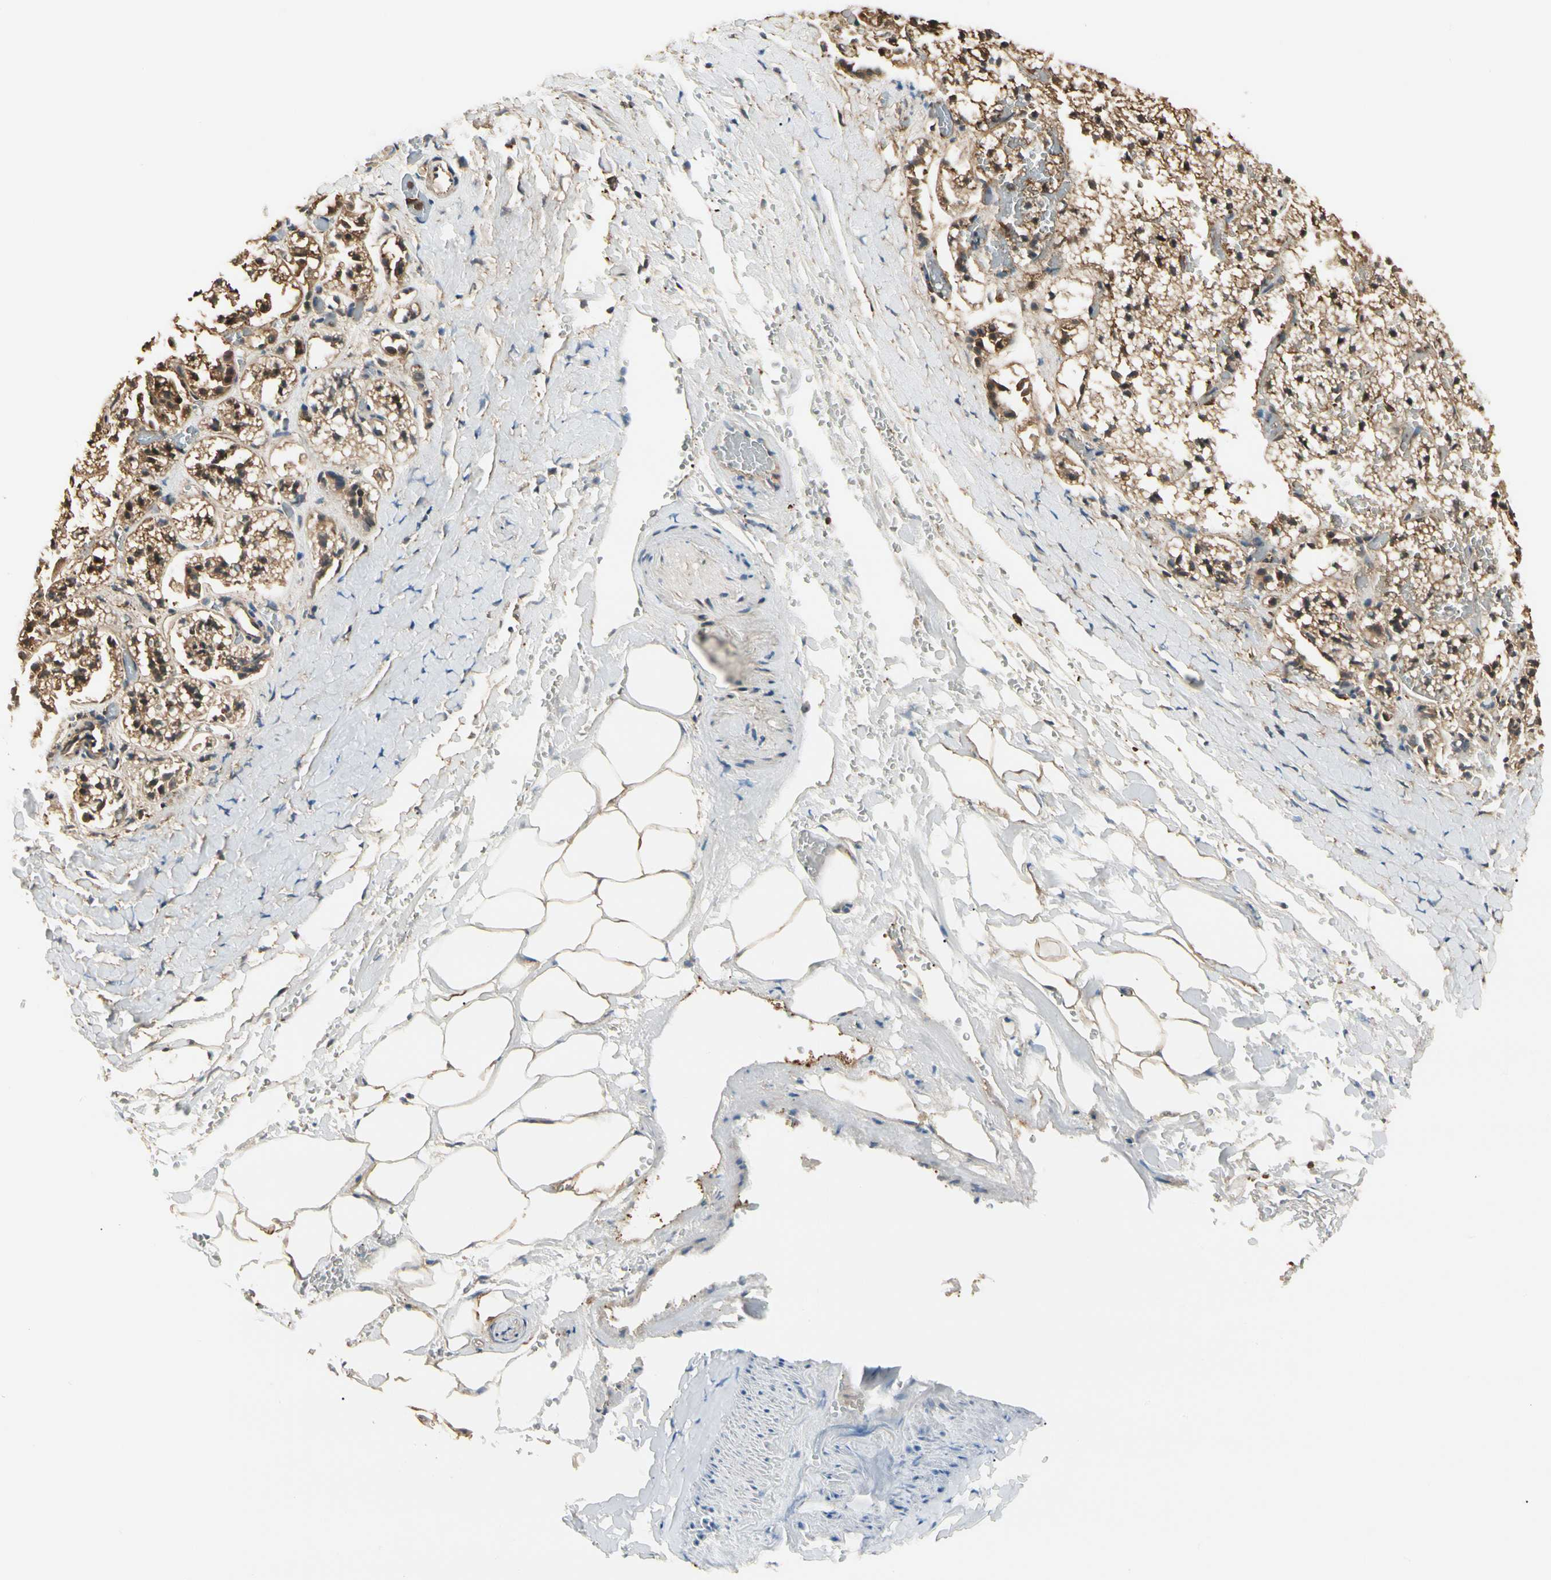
{"staining": {"intensity": "strong", "quantity": ">75%", "location": "cytoplasmic/membranous"}, "tissue": "adrenal gland", "cell_type": "Glandular cells", "image_type": "normal", "snomed": [{"axis": "morphology", "description": "Normal tissue, NOS"}, {"axis": "topography", "description": "Adrenal gland"}], "caption": "Human adrenal gland stained with a brown dye exhibits strong cytoplasmic/membranous positive staining in approximately >75% of glandular cells.", "gene": "YWHAE", "patient": {"sex": "male", "age": 53}}